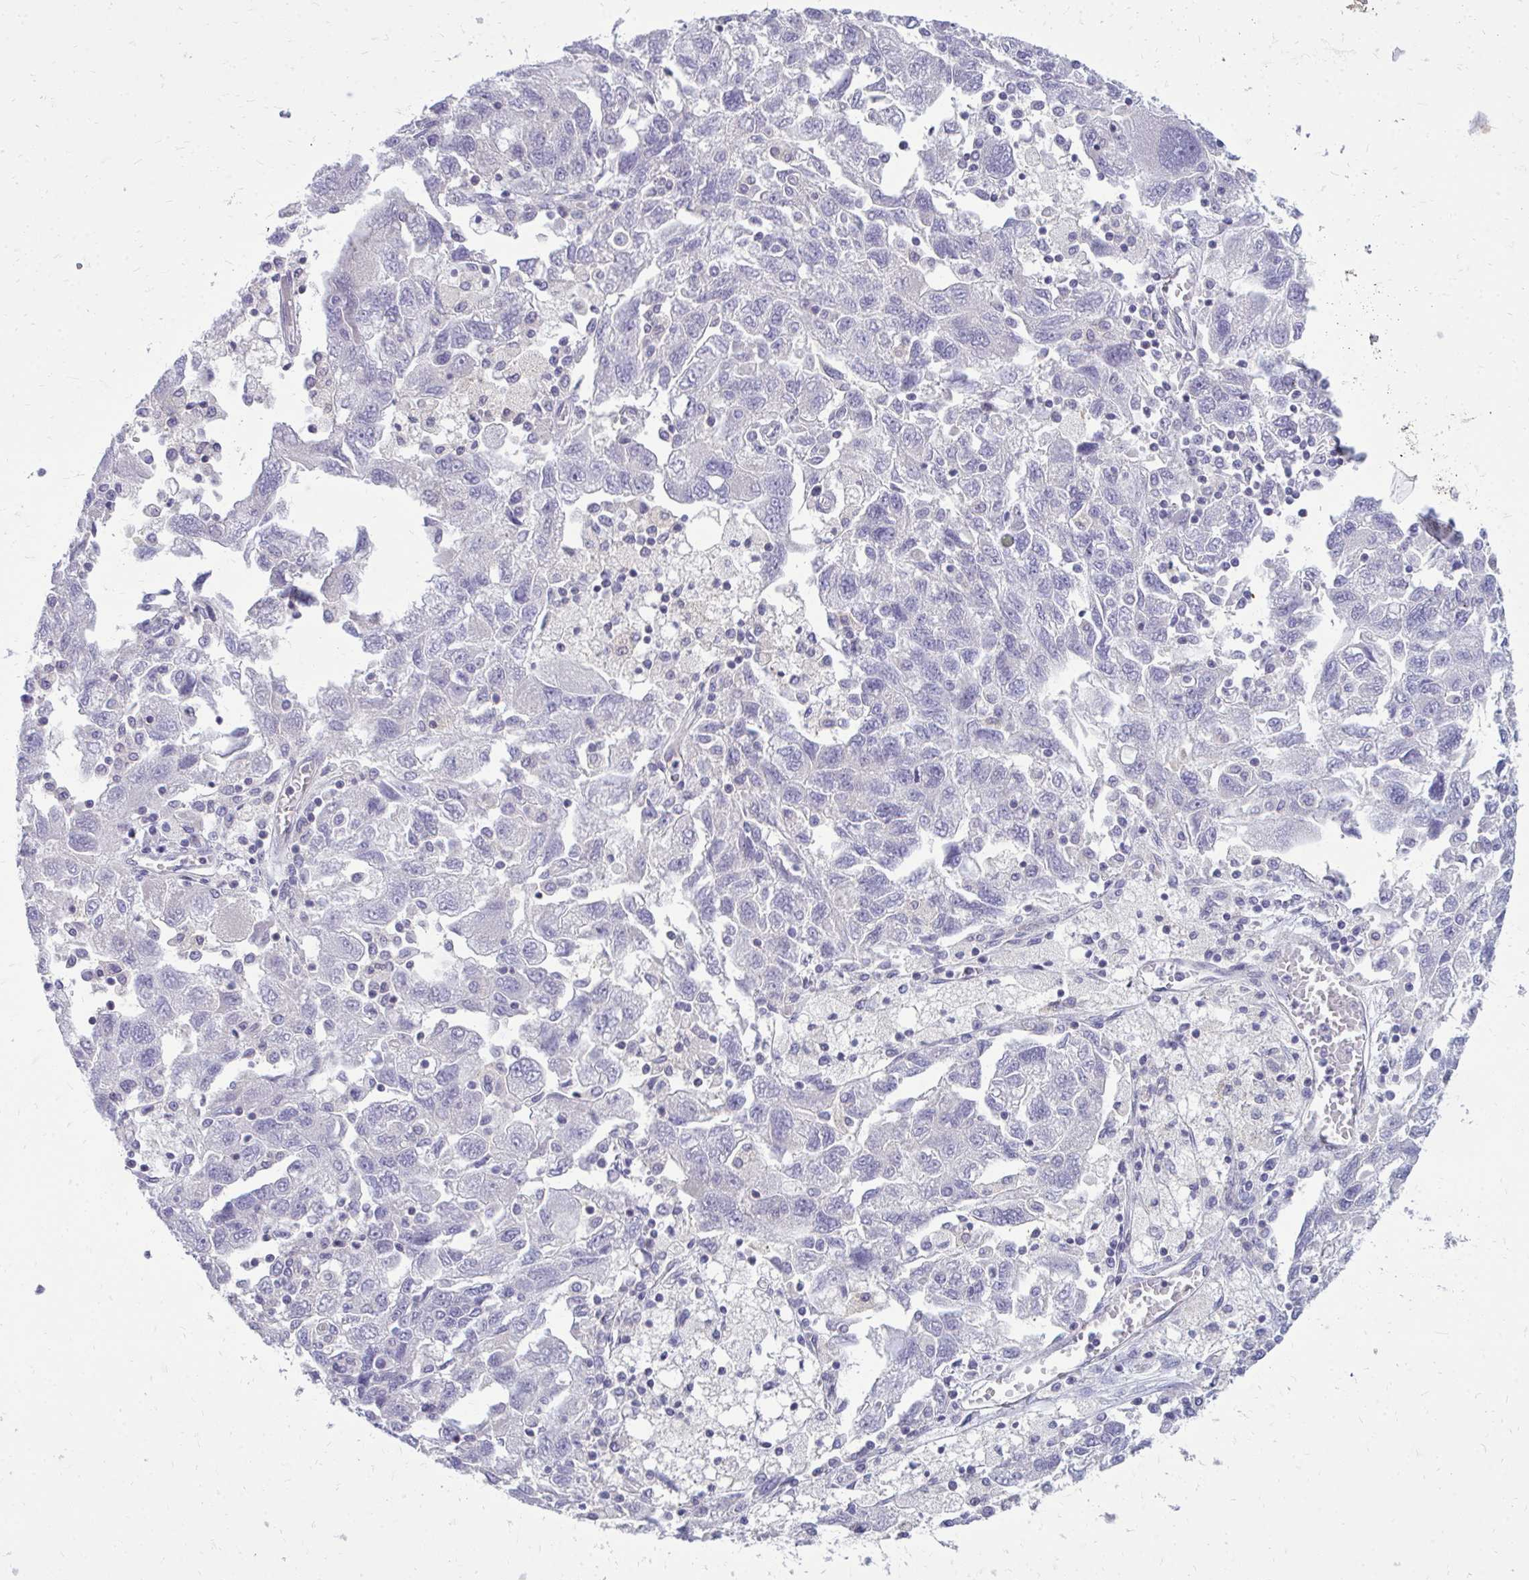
{"staining": {"intensity": "negative", "quantity": "none", "location": "none"}, "tissue": "ovarian cancer", "cell_type": "Tumor cells", "image_type": "cancer", "snomed": [{"axis": "morphology", "description": "Carcinoma, NOS"}, {"axis": "morphology", "description": "Cystadenocarcinoma, serous, NOS"}, {"axis": "topography", "description": "Ovary"}], "caption": "Tumor cells show no significant staining in ovarian serous cystadenocarcinoma.", "gene": "FABP3", "patient": {"sex": "female", "age": 69}}